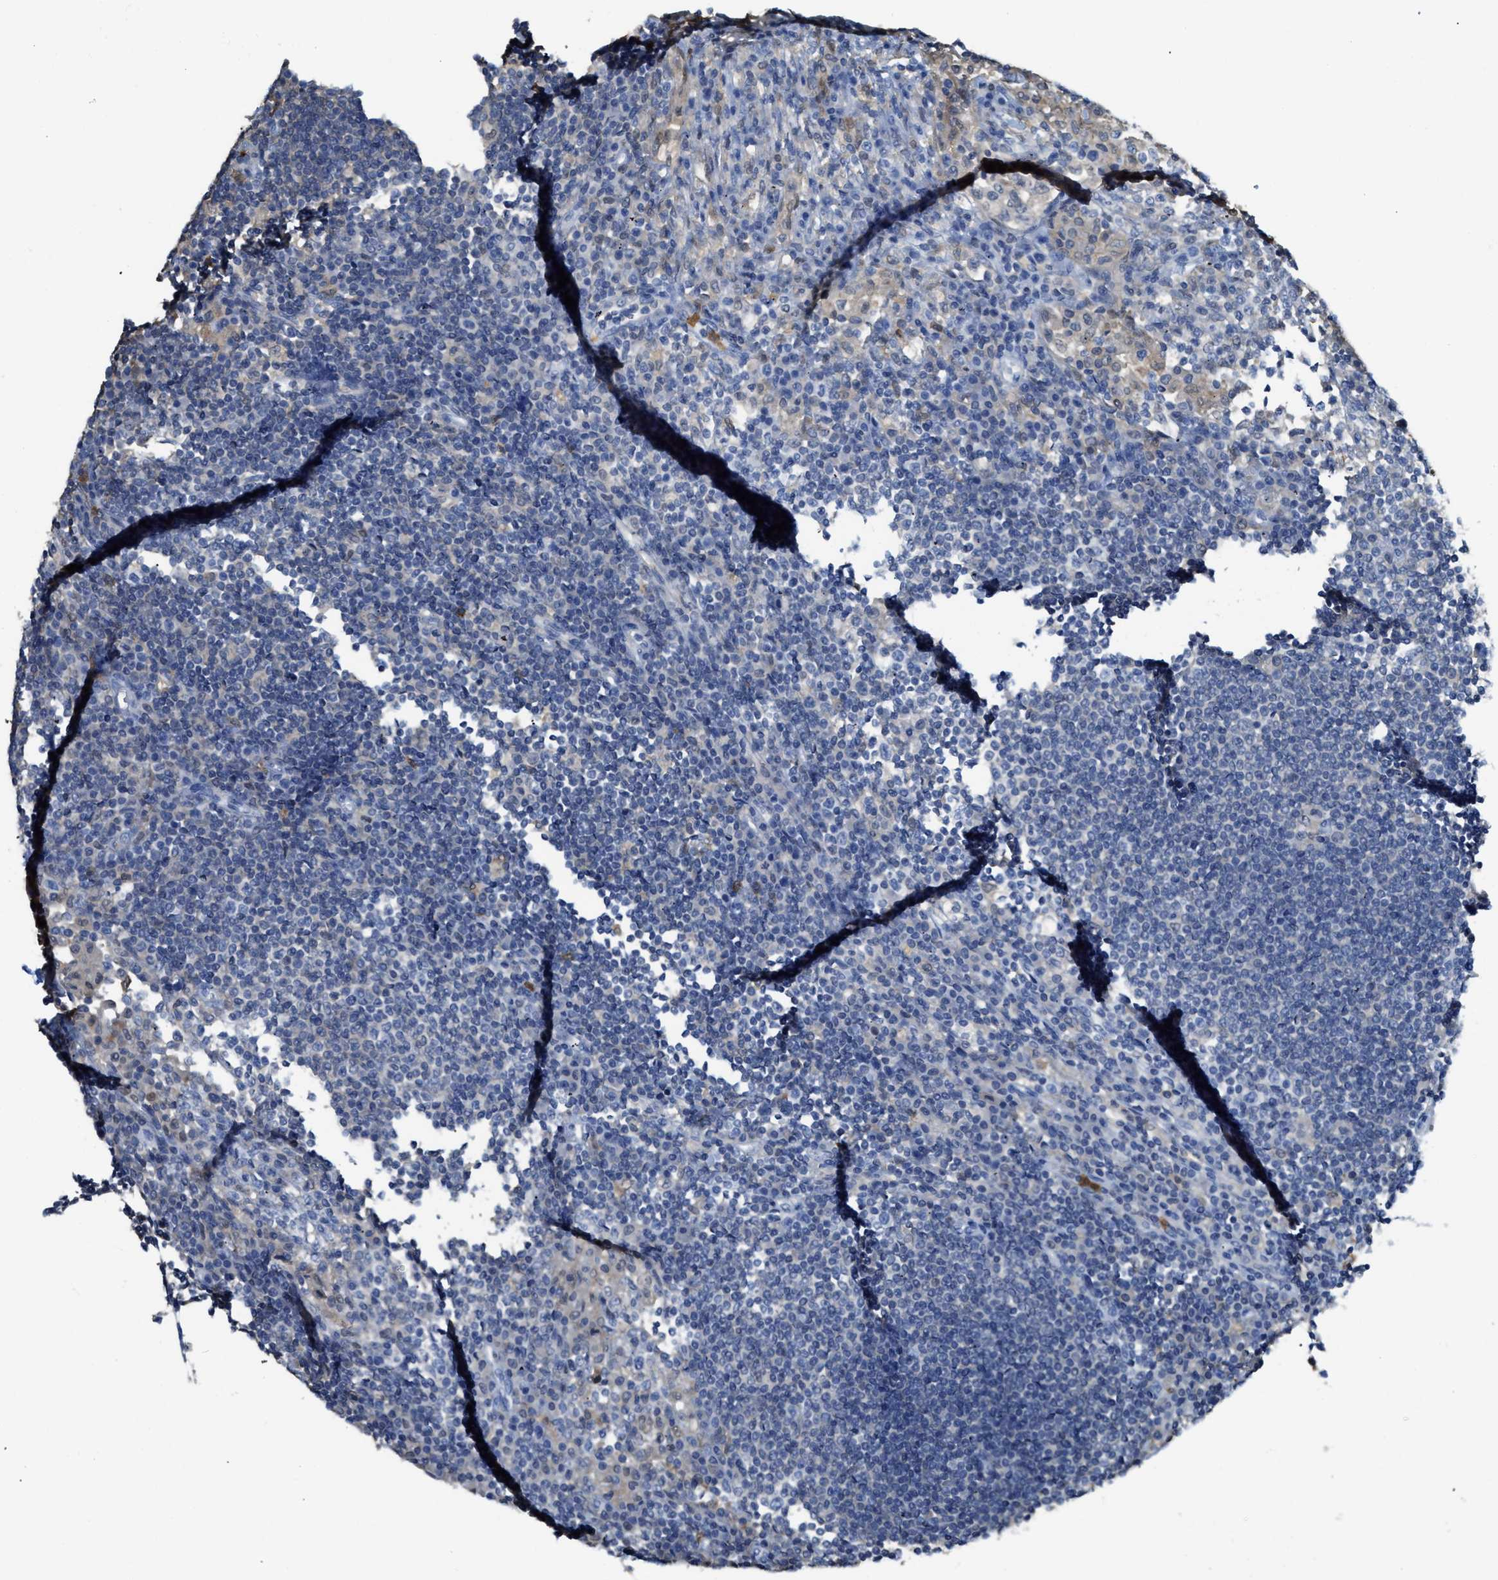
{"staining": {"intensity": "negative", "quantity": "none", "location": "none"}, "tissue": "lymph node", "cell_type": "Non-germinal center cells", "image_type": "normal", "snomed": [{"axis": "morphology", "description": "Normal tissue, NOS"}, {"axis": "topography", "description": "Lymph node"}], "caption": "Immunohistochemical staining of unremarkable lymph node shows no significant positivity in non-germinal center cells.", "gene": "SERPINB1", "patient": {"sex": "female", "age": 53}}